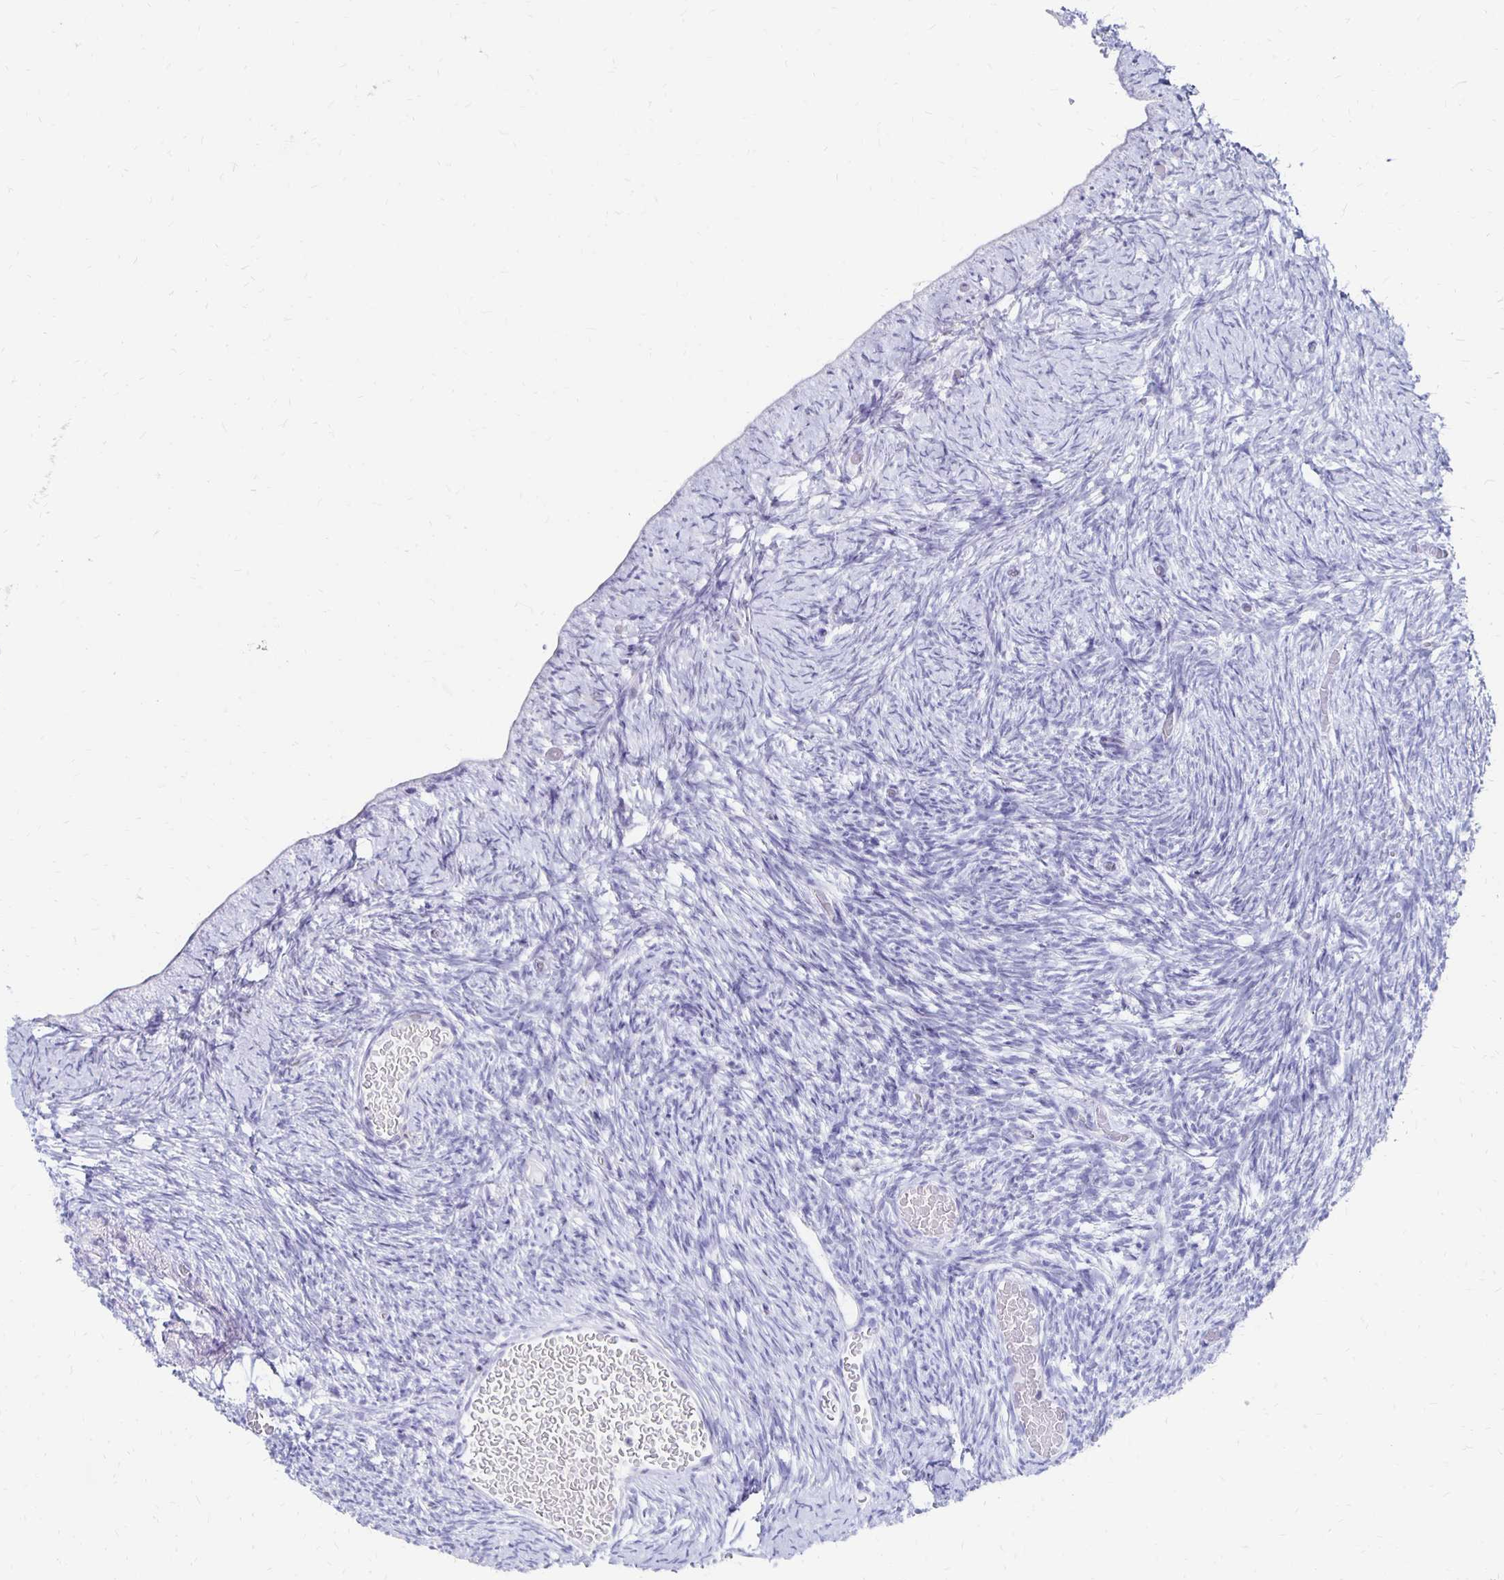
{"staining": {"intensity": "negative", "quantity": "none", "location": "none"}, "tissue": "ovary", "cell_type": "Ovarian stroma cells", "image_type": "normal", "snomed": [{"axis": "morphology", "description": "Normal tissue, NOS"}, {"axis": "topography", "description": "Ovary"}], "caption": "The IHC image has no significant expression in ovarian stroma cells of ovary. Nuclei are stained in blue.", "gene": "SYT2", "patient": {"sex": "female", "age": 39}}